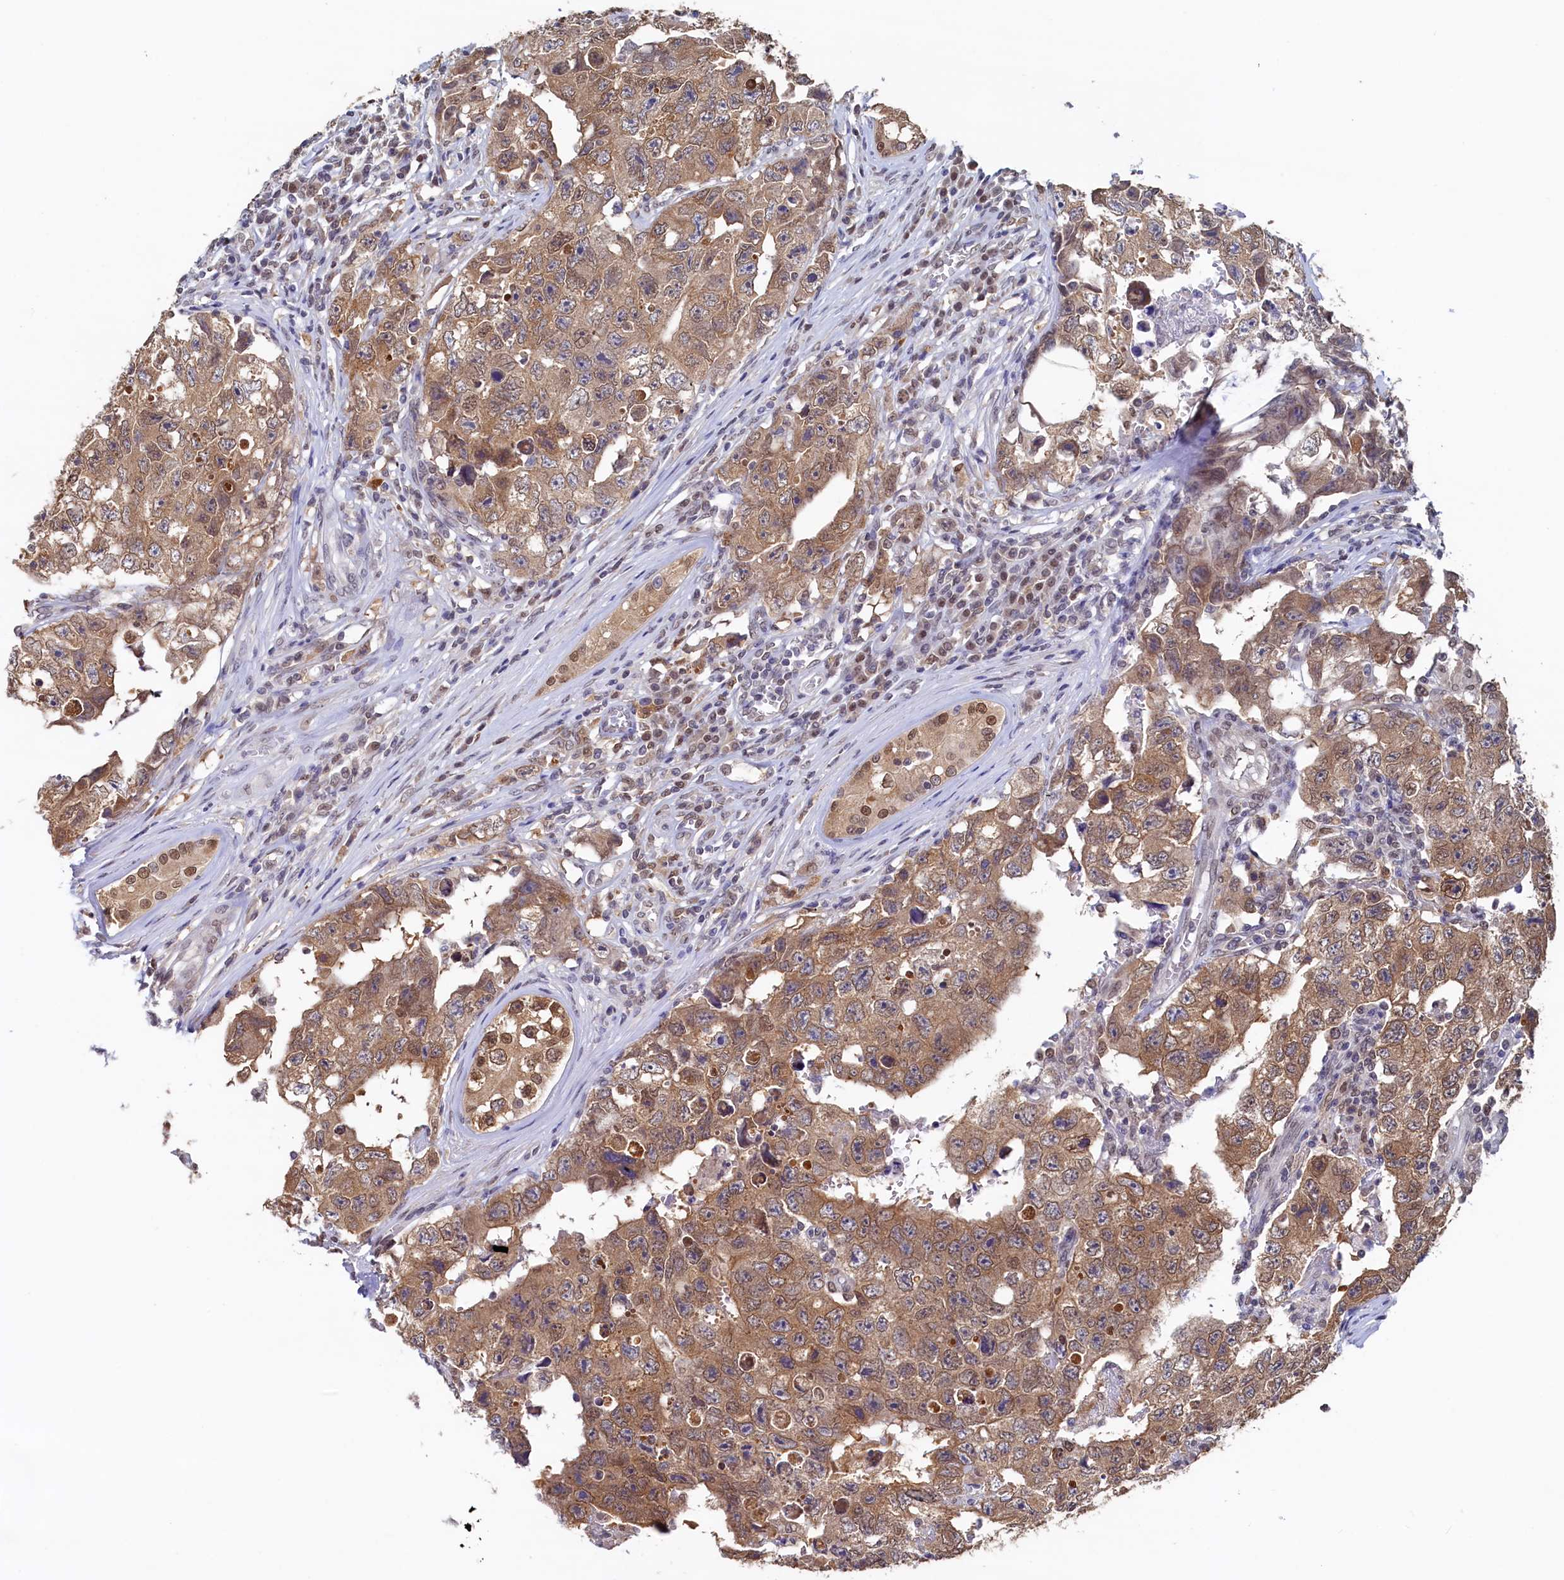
{"staining": {"intensity": "moderate", "quantity": ">75%", "location": "cytoplasmic/membranous"}, "tissue": "testis cancer", "cell_type": "Tumor cells", "image_type": "cancer", "snomed": [{"axis": "morphology", "description": "Carcinoma, Embryonal, NOS"}, {"axis": "topography", "description": "Testis"}], "caption": "A micrograph of human testis cancer stained for a protein shows moderate cytoplasmic/membranous brown staining in tumor cells.", "gene": "AHCY", "patient": {"sex": "male", "age": 17}}